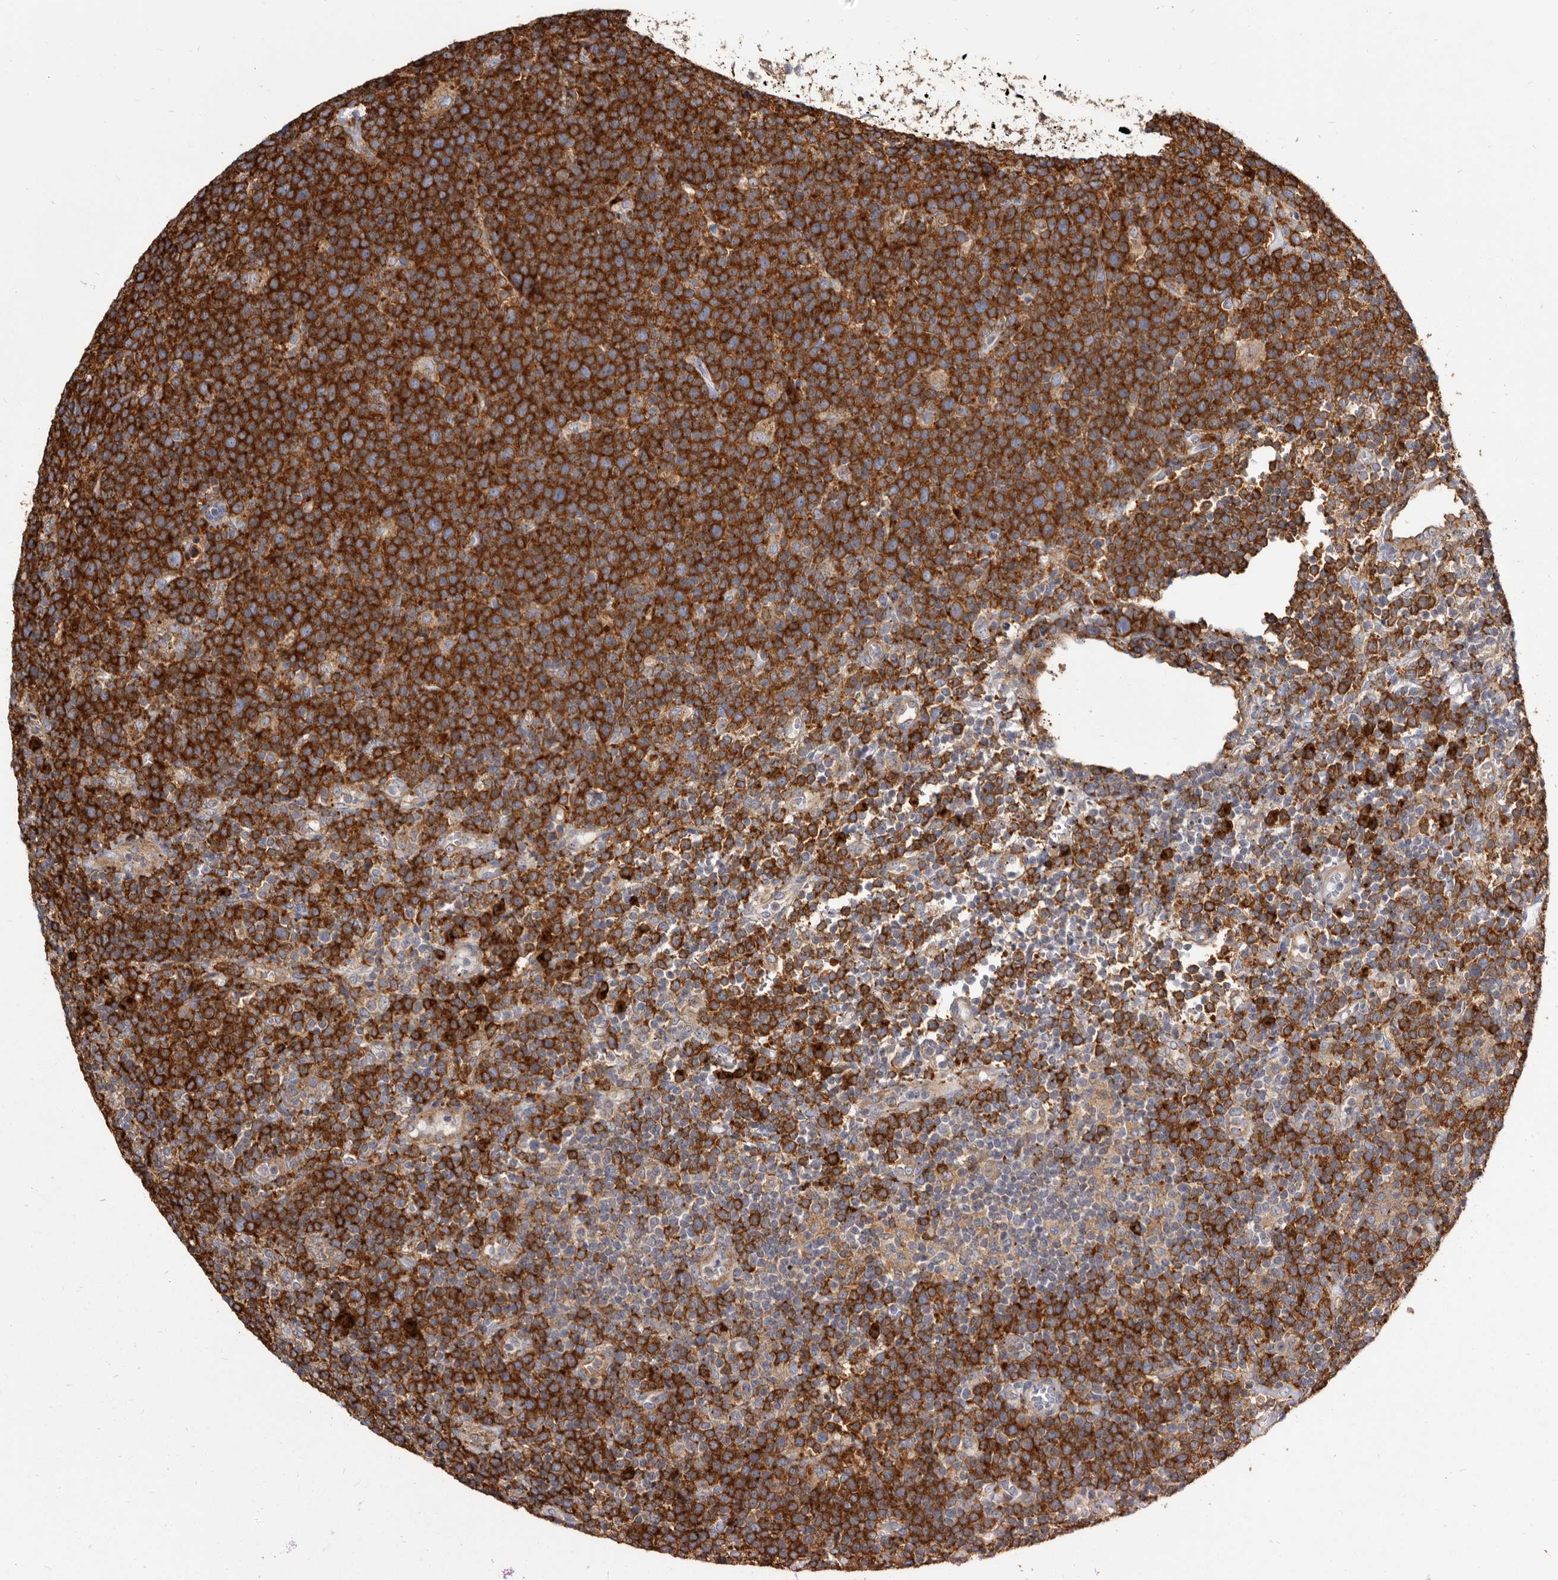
{"staining": {"intensity": "strong", "quantity": ">75%", "location": "cytoplasmic/membranous"}, "tissue": "lymphoma", "cell_type": "Tumor cells", "image_type": "cancer", "snomed": [{"axis": "morphology", "description": "Malignant lymphoma, non-Hodgkin's type, High grade"}, {"axis": "topography", "description": "Lymph node"}], "caption": "About >75% of tumor cells in human lymphoma display strong cytoplasmic/membranous protein staining as visualized by brown immunohistochemical staining.", "gene": "TPD52", "patient": {"sex": "male", "age": 61}}